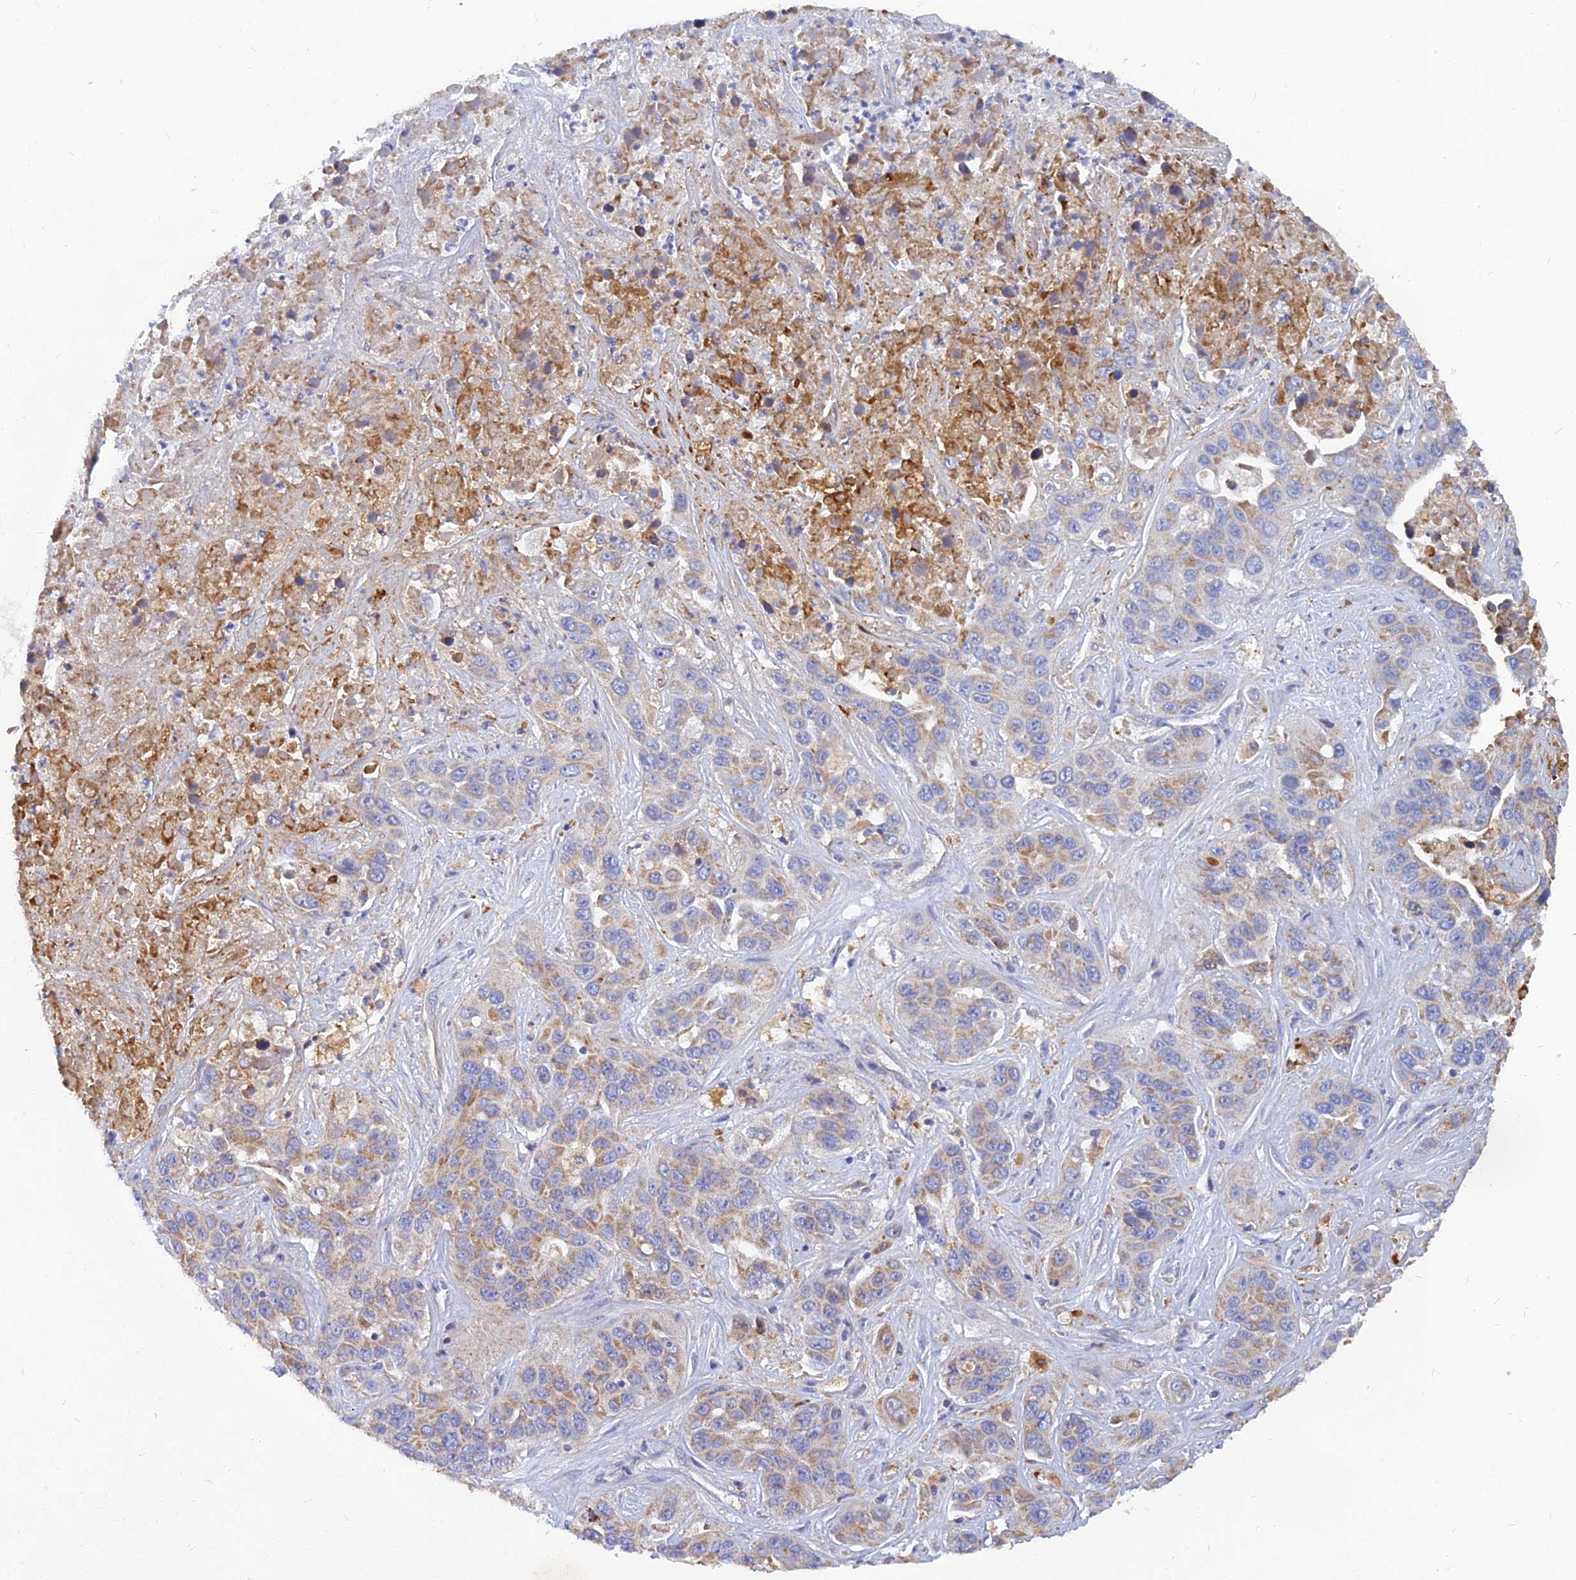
{"staining": {"intensity": "moderate", "quantity": "25%-75%", "location": "cytoplasmic/membranous"}, "tissue": "liver cancer", "cell_type": "Tumor cells", "image_type": "cancer", "snomed": [{"axis": "morphology", "description": "Cholangiocarcinoma"}, {"axis": "topography", "description": "Liver"}], "caption": "Immunohistochemistry (IHC) (DAB (3,3'-diaminobenzidine)) staining of cholangiocarcinoma (liver) displays moderate cytoplasmic/membranous protein expression in about 25%-75% of tumor cells. (DAB (3,3'-diaminobenzidine) = brown stain, brightfield microscopy at high magnification).", "gene": "CACNA1B", "patient": {"sex": "female", "age": 52}}